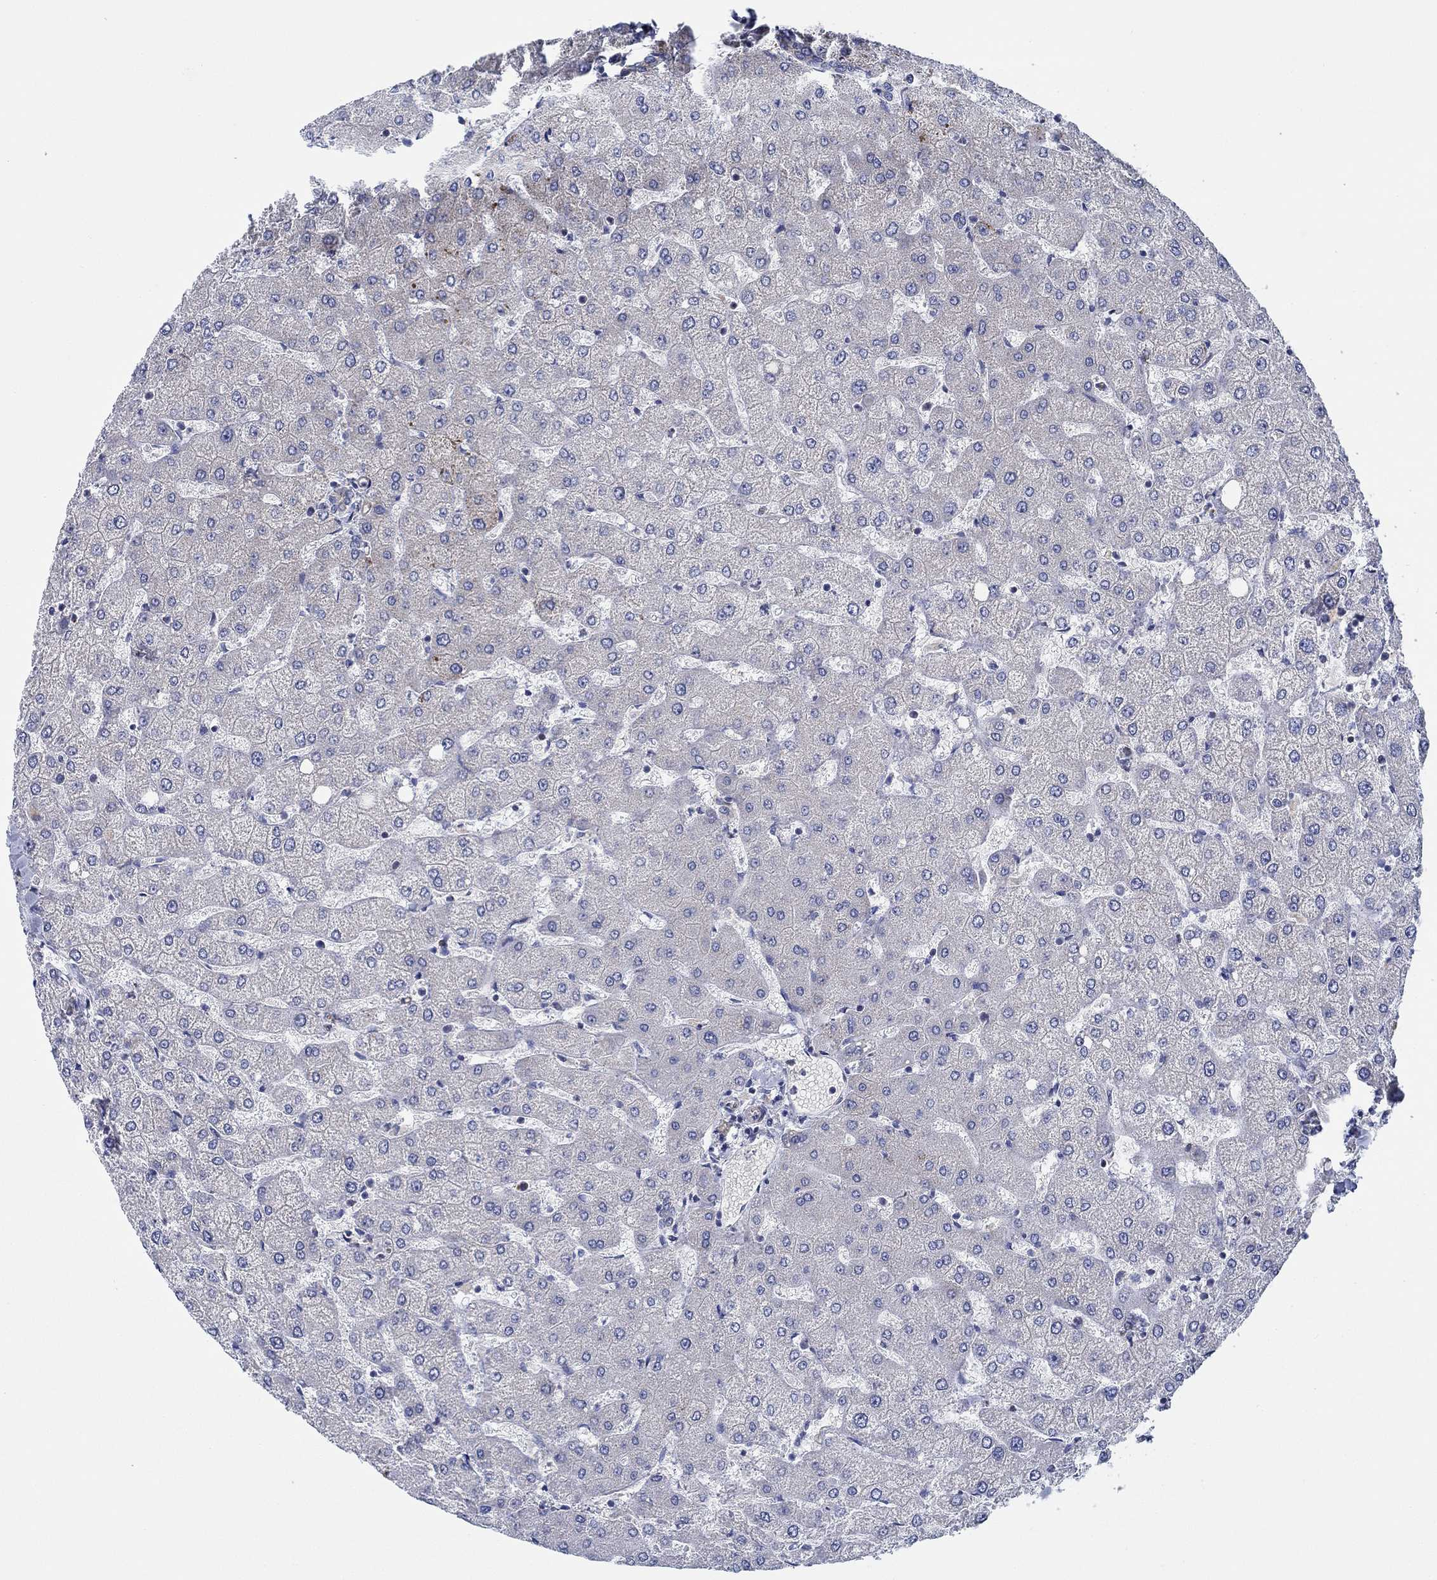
{"staining": {"intensity": "negative", "quantity": "none", "location": "none"}, "tissue": "liver", "cell_type": "Cholangiocytes", "image_type": "normal", "snomed": [{"axis": "morphology", "description": "Normal tissue, NOS"}, {"axis": "topography", "description": "Liver"}], "caption": "Immunohistochemistry histopathology image of unremarkable liver: liver stained with DAB reveals no significant protein positivity in cholangiocytes. (DAB immunohistochemistry (IHC), high magnification).", "gene": "FMN1", "patient": {"sex": "female", "age": 54}}